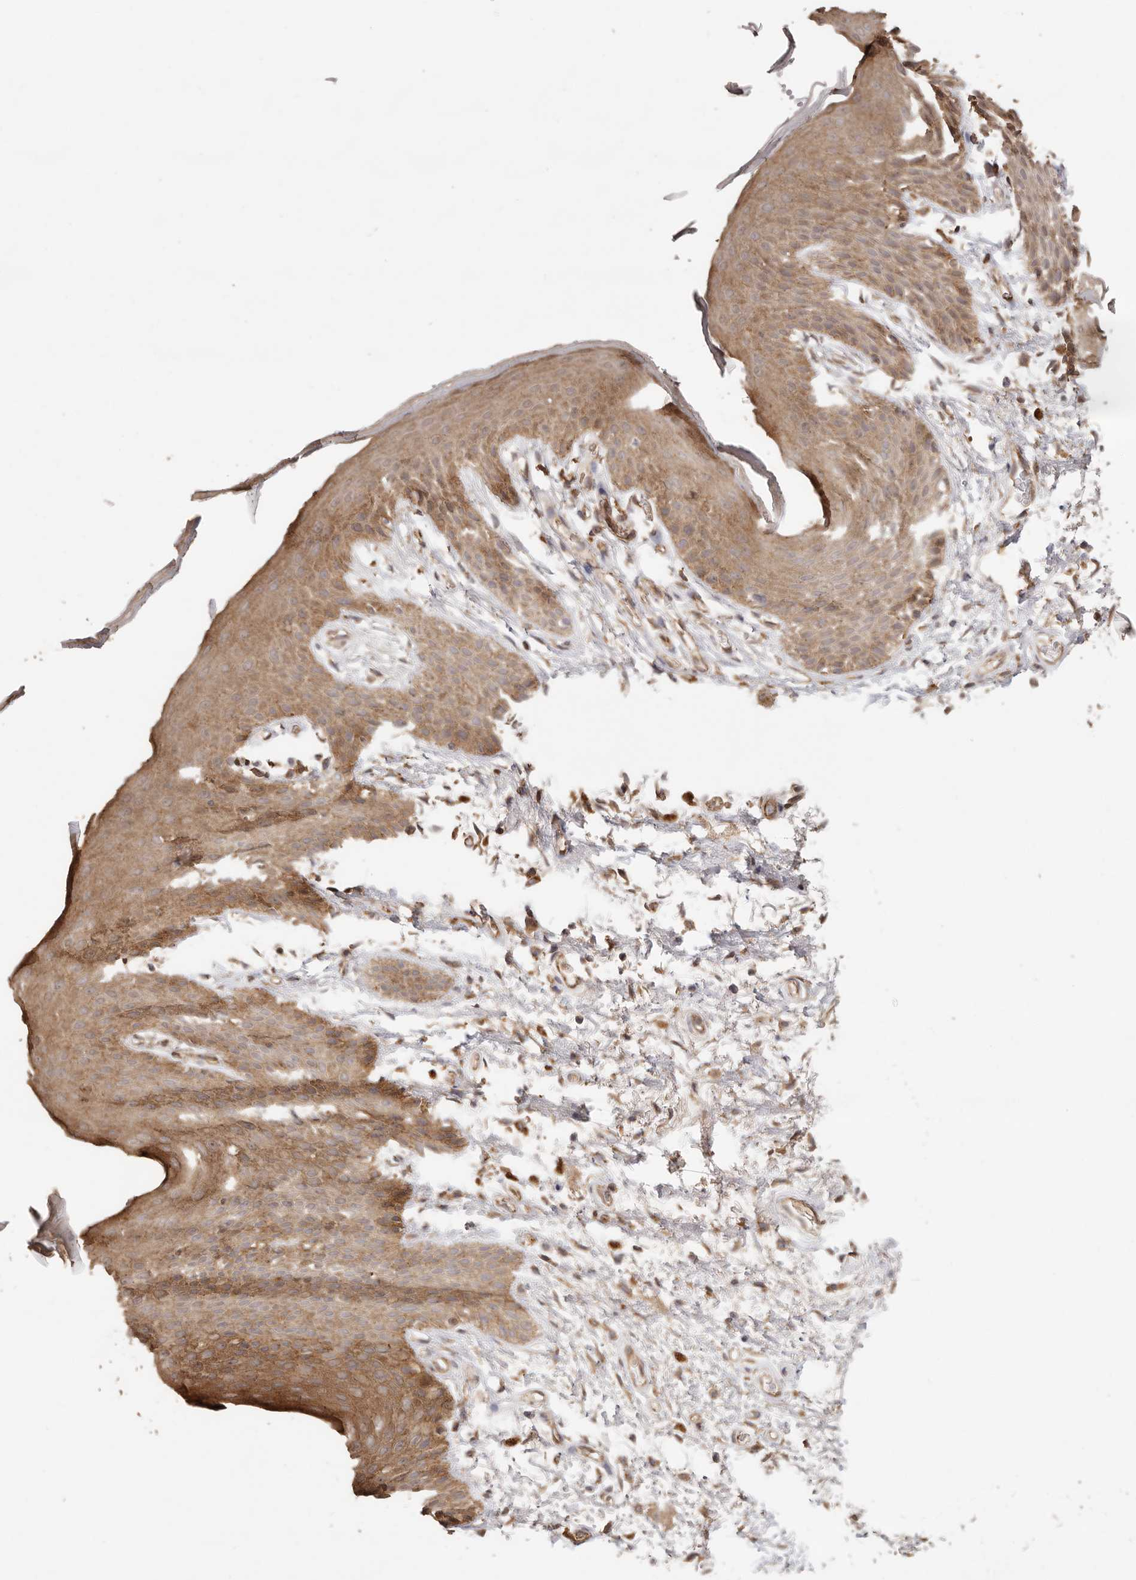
{"staining": {"intensity": "moderate", "quantity": ">75%", "location": "cytoplasmic/membranous"}, "tissue": "skin", "cell_type": "Epidermal cells", "image_type": "normal", "snomed": [{"axis": "morphology", "description": "Normal tissue, NOS"}, {"axis": "topography", "description": "Anal"}], "caption": "This micrograph exhibits unremarkable skin stained with immunohistochemistry (IHC) to label a protein in brown. The cytoplasmic/membranous of epidermal cells show moderate positivity for the protein. Nuclei are counter-stained blue.", "gene": "AFDN", "patient": {"sex": "male", "age": 74}}